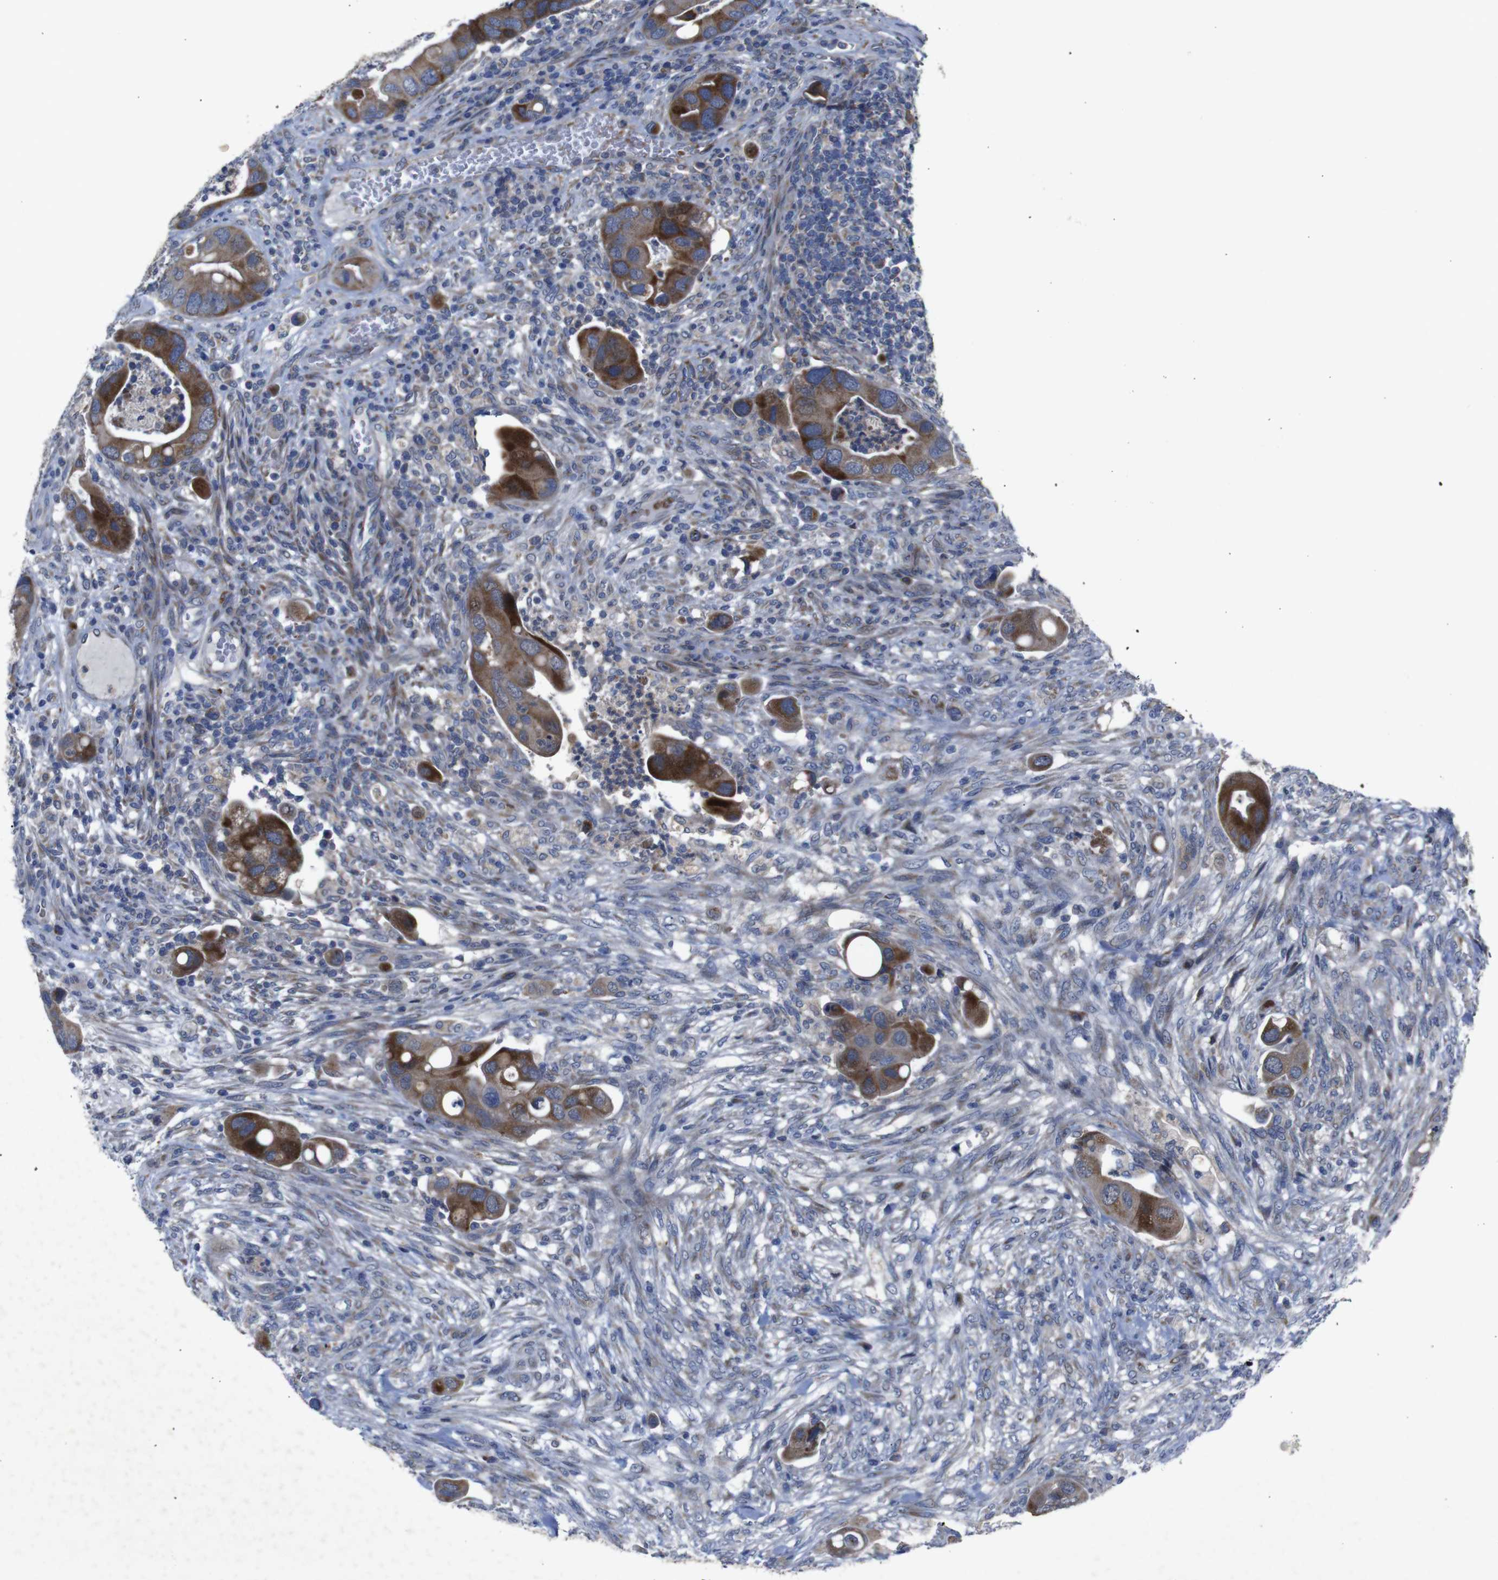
{"staining": {"intensity": "strong", "quantity": "25%-75%", "location": "cytoplasmic/membranous"}, "tissue": "colorectal cancer", "cell_type": "Tumor cells", "image_type": "cancer", "snomed": [{"axis": "morphology", "description": "Adenocarcinoma, NOS"}, {"axis": "topography", "description": "Rectum"}], "caption": "Protein staining of colorectal adenocarcinoma tissue shows strong cytoplasmic/membranous staining in about 25%-75% of tumor cells. (IHC, brightfield microscopy, high magnification).", "gene": "CHST10", "patient": {"sex": "female", "age": 57}}